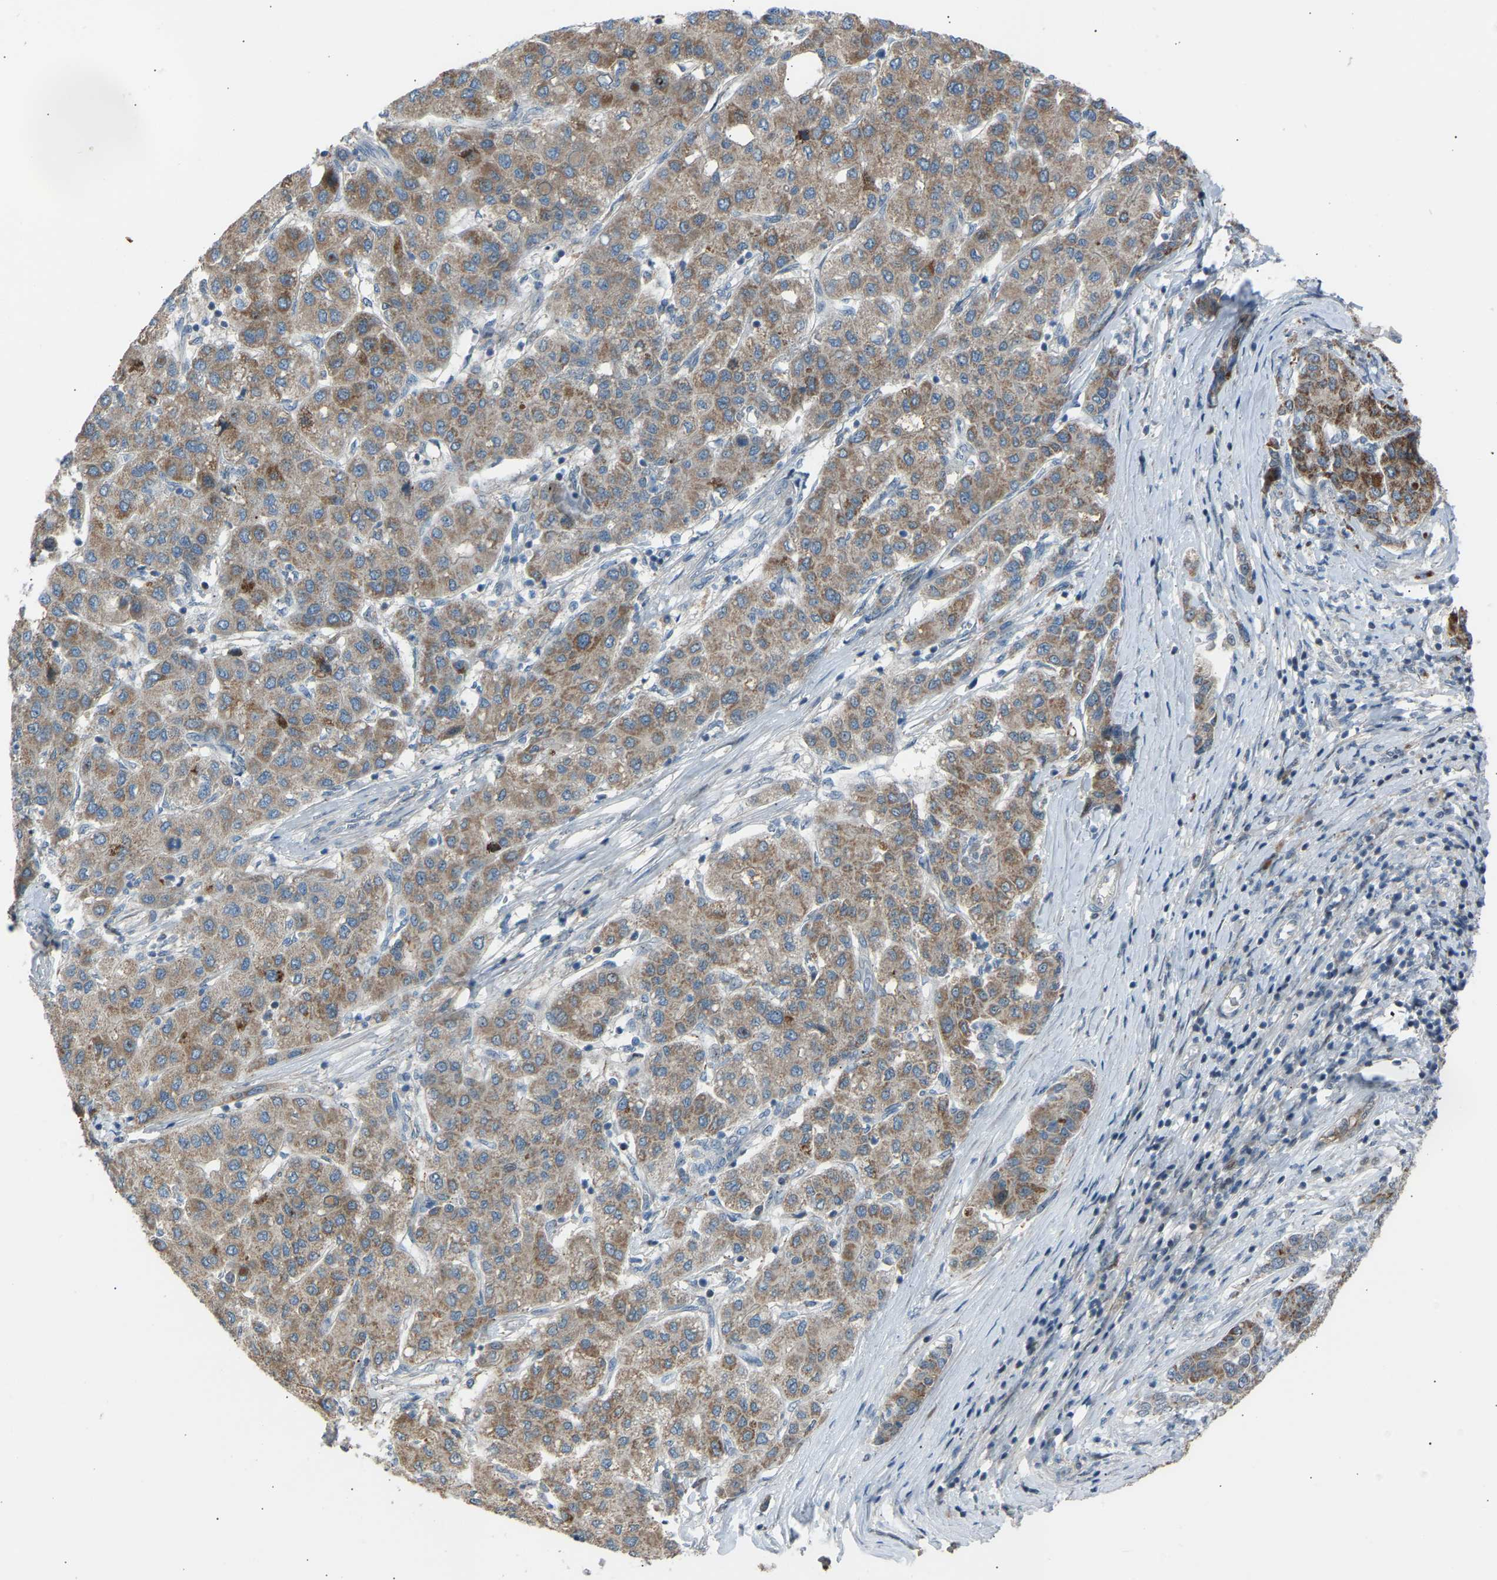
{"staining": {"intensity": "moderate", "quantity": ">75%", "location": "cytoplasmic/membranous"}, "tissue": "liver cancer", "cell_type": "Tumor cells", "image_type": "cancer", "snomed": [{"axis": "morphology", "description": "Carcinoma, Hepatocellular, NOS"}, {"axis": "topography", "description": "Liver"}], "caption": "Hepatocellular carcinoma (liver) stained with a protein marker shows moderate staining in tumor cells.", "gene": "VPS41", "patient": {"sex": "male", "age": 65}}